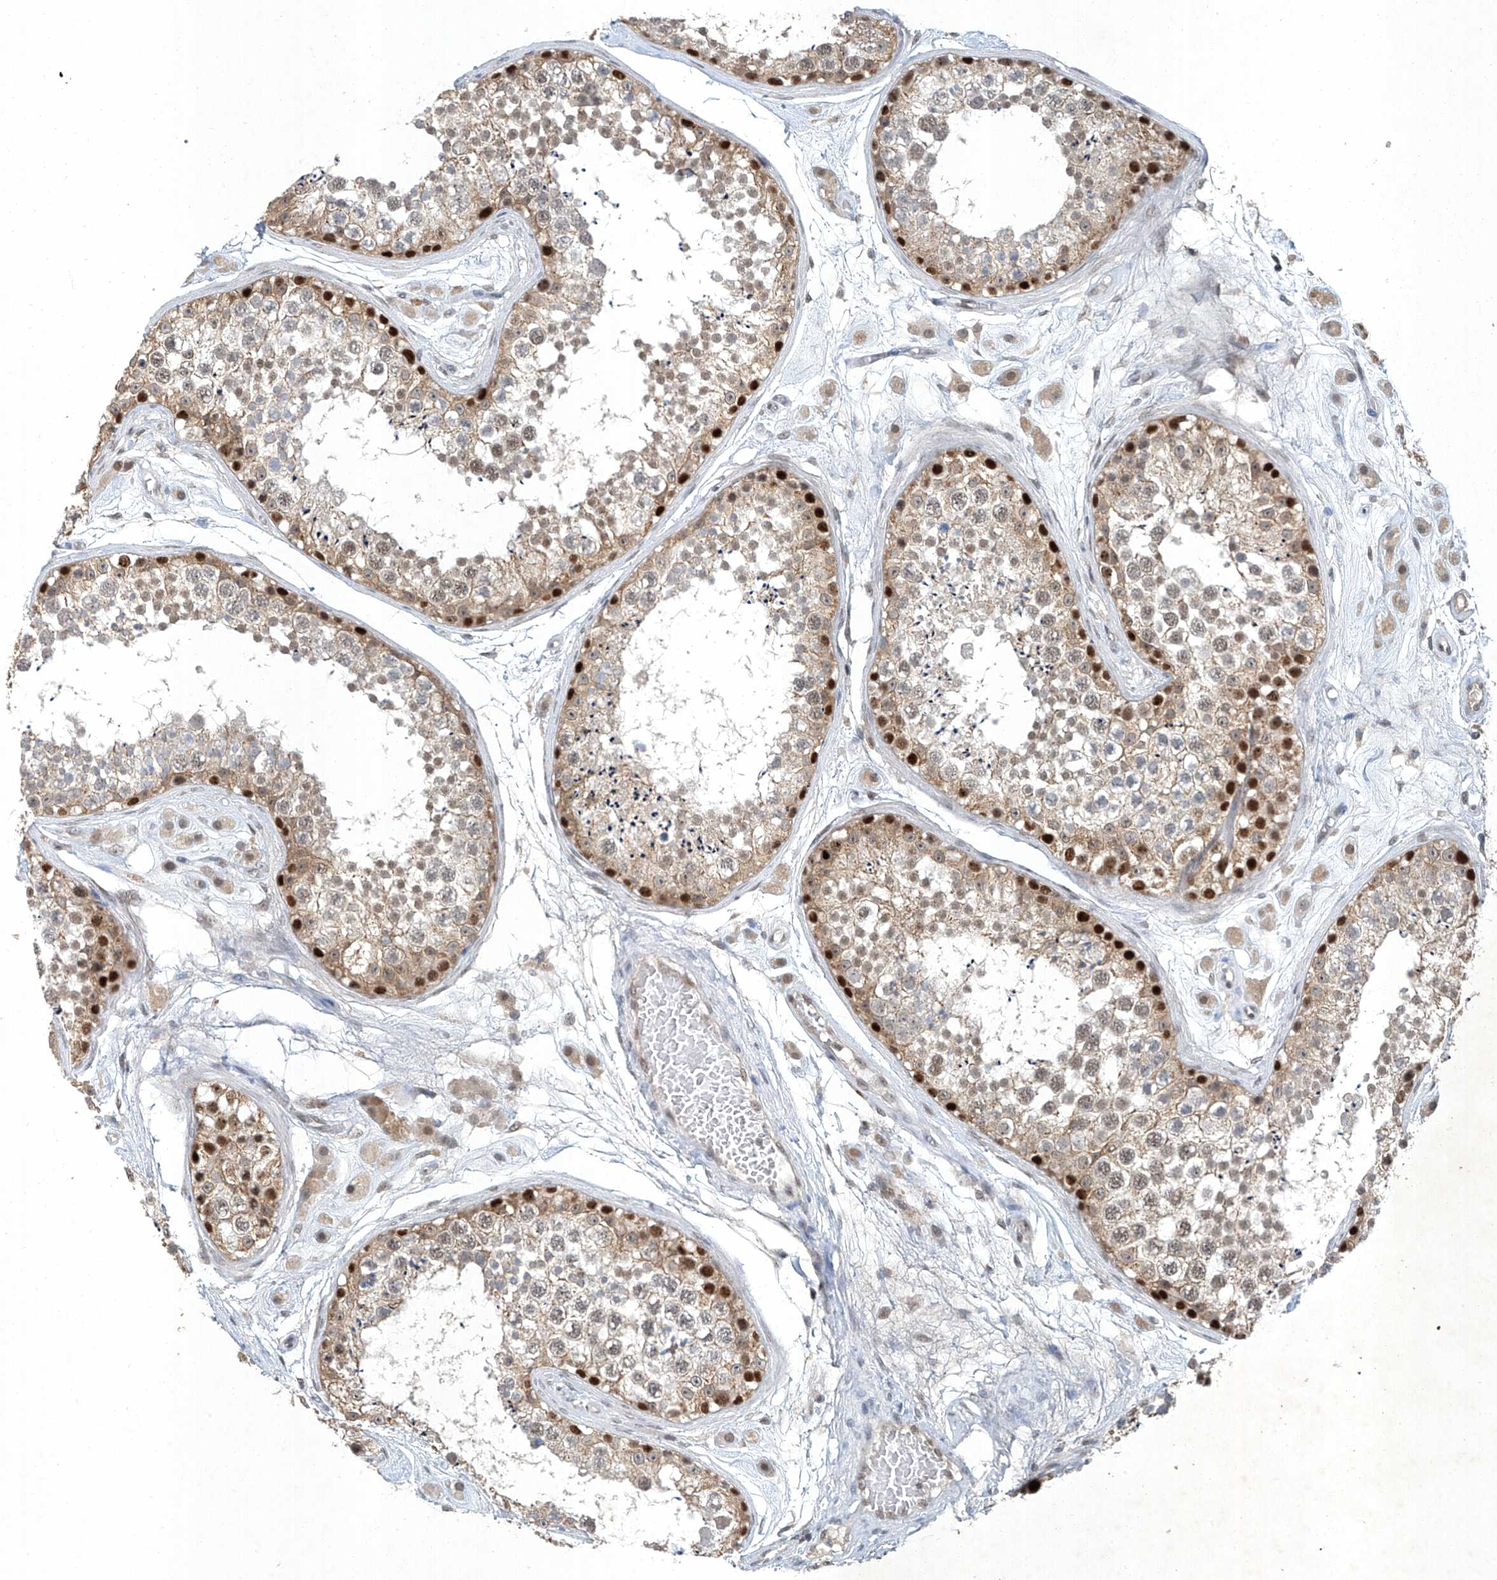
{"staining": {"intensity": "strong", "quantity": "<25%", "location": "cytoplasmic/membranous,nuclear"}, "tissue": "testis", "cell_type": "Cells in seminiferous ducts", "image_type": "normal", "snomed": [{"axis": "morphology", "description": "Normal tissue, NOS"}, {"axis": "topography", "description": "Testis"}], "caption": "DAB (3,3'-diaminobenzidine) immunohistochemical staining of unremarkable testis shows strong cytoplasmic/membranous,nuclear protein positivity in approximately <25% of cells in seminiferous ducts. Nuclei are stained in blue.", "gene": "TAF8", "patient": {"sex": "male", "age": 25}}